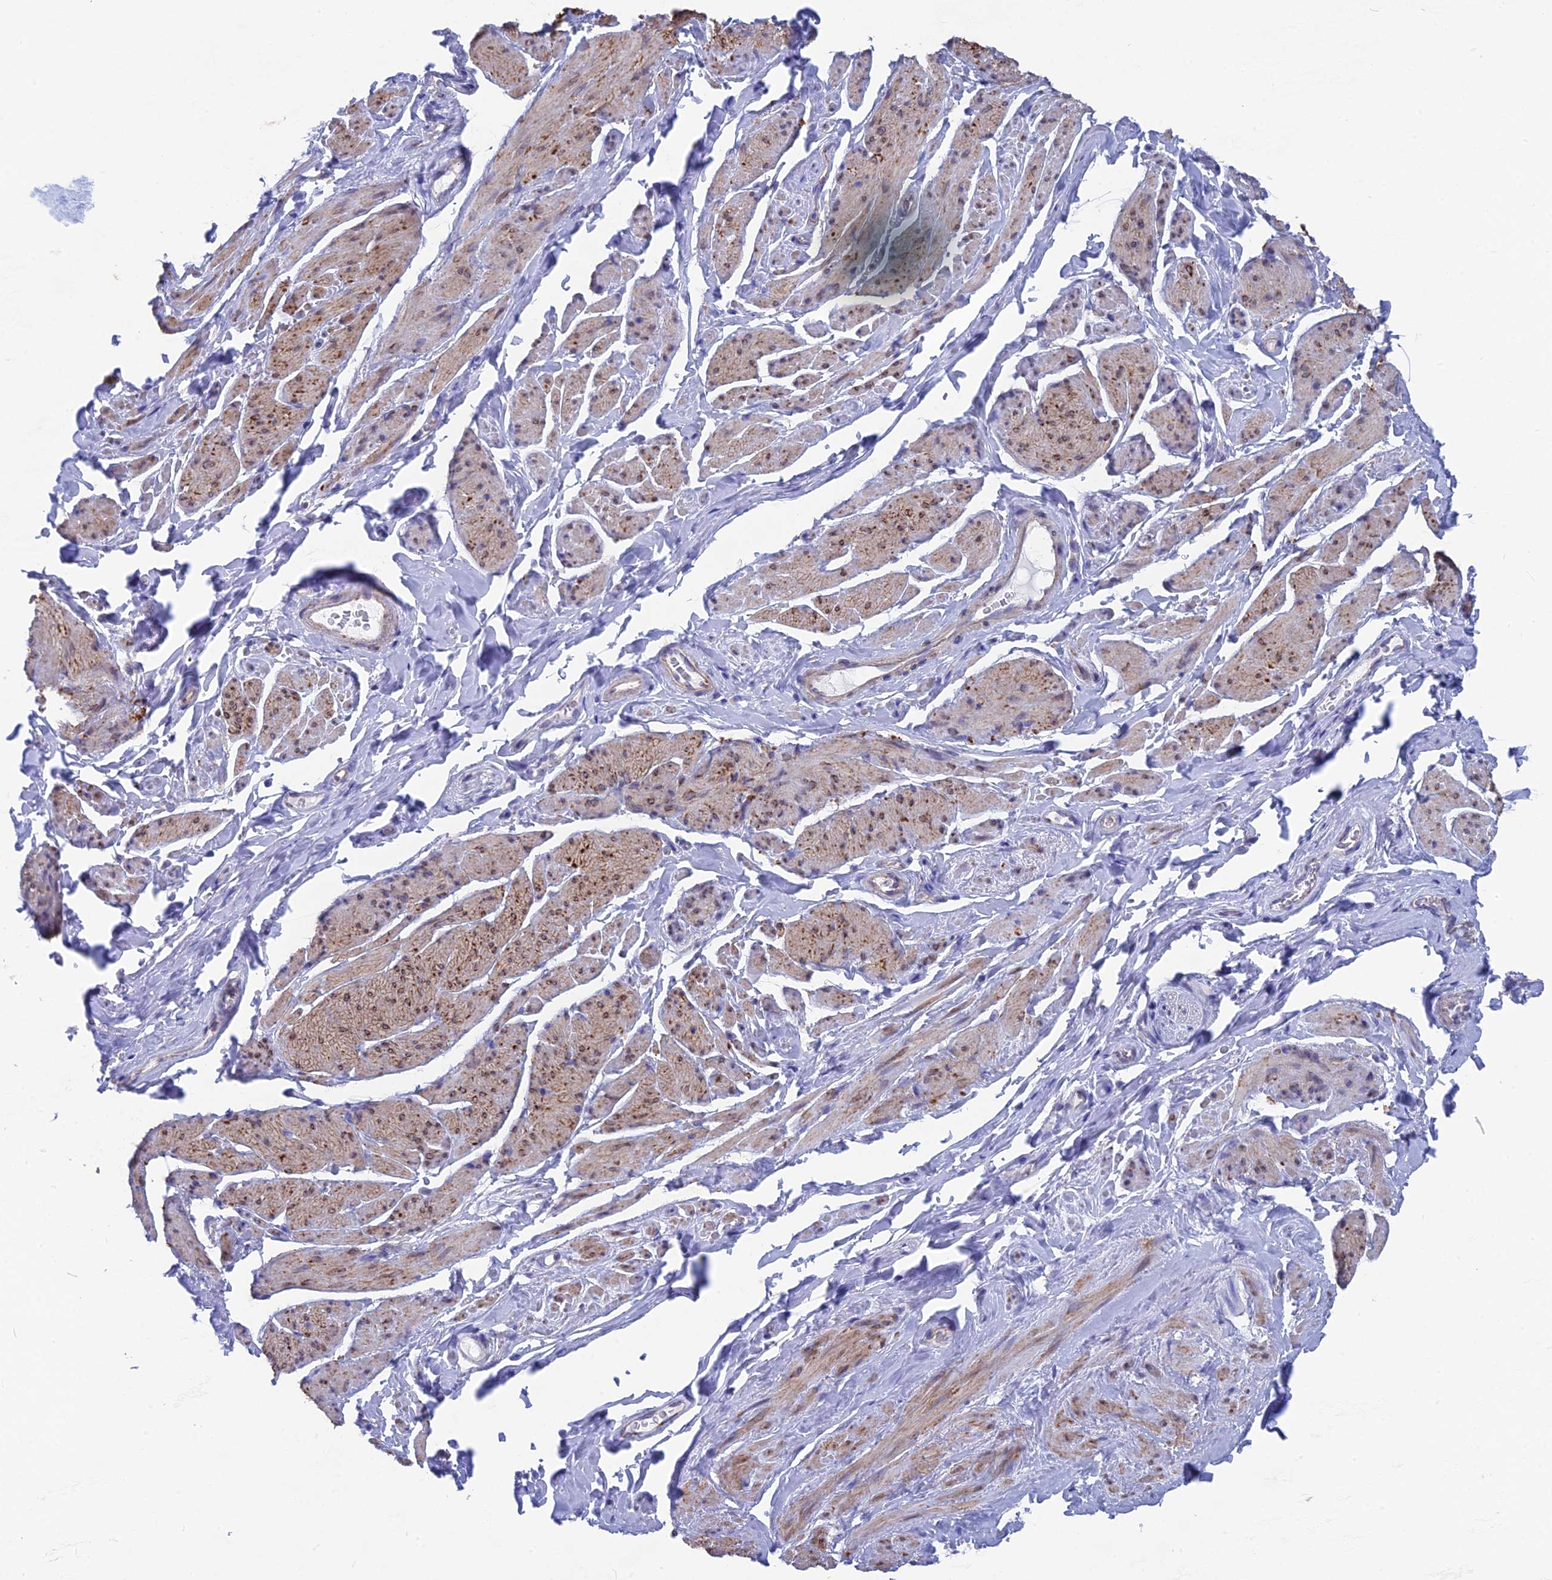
{"staining": {"intensity": "moderate", "quantity": "25%-75%", "location": "cytoplasmic/membranous"}, "tissue": "smooth muscle", "cell_type": "Smooth muscle cells", "image_type": "normal", "snomed": [{"axis": "morphology", "description": "Normal tissue, NOS"}, {"axis": "topography", "description": "Smooth muscle"}, {"axis": "topography", "description": "Peripheral nerve tissue"}], "caption": "Smooth muscle stained with a brown dye demonstrates moderate cytoplasmic/membranous positive staining in about 25%-75% of smooth muscle cells.", "gene": "AK4P3", "patient": {"sex": "male", "age": 69}}